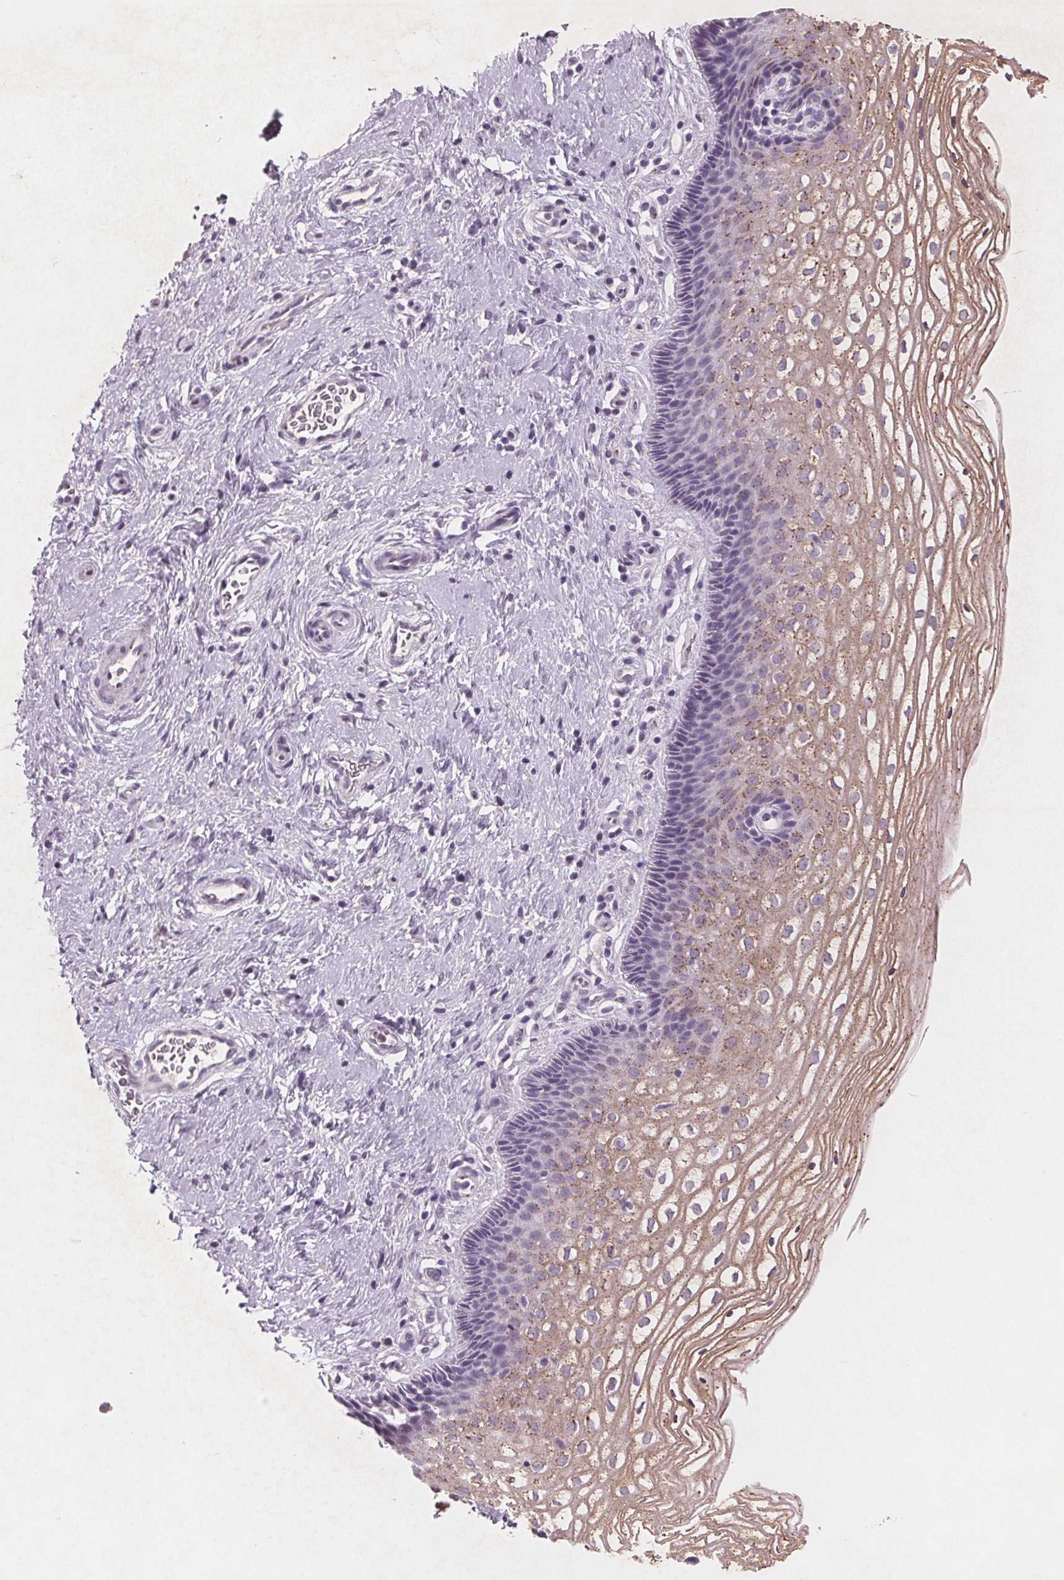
{"staining": {"intensity": "weak", "quantity": "<25%", "location": "cytoplasmic/membranous"}, "tissue": "cervix", "cell_type": "Glandular cells", "image_type": "normal", "snomed": [{"axis": "morphology", "description": "Normal tissue, NOS"}, {"axis": "topography", "description": "Cervix"}], "caption": "A high-resolution image shows immunohistochemistry staining of normal cervix, which reveals no significant positivity in glandular cells.", "gene": "PTPN14", "patient": {"sex": "female", "age": 34}}